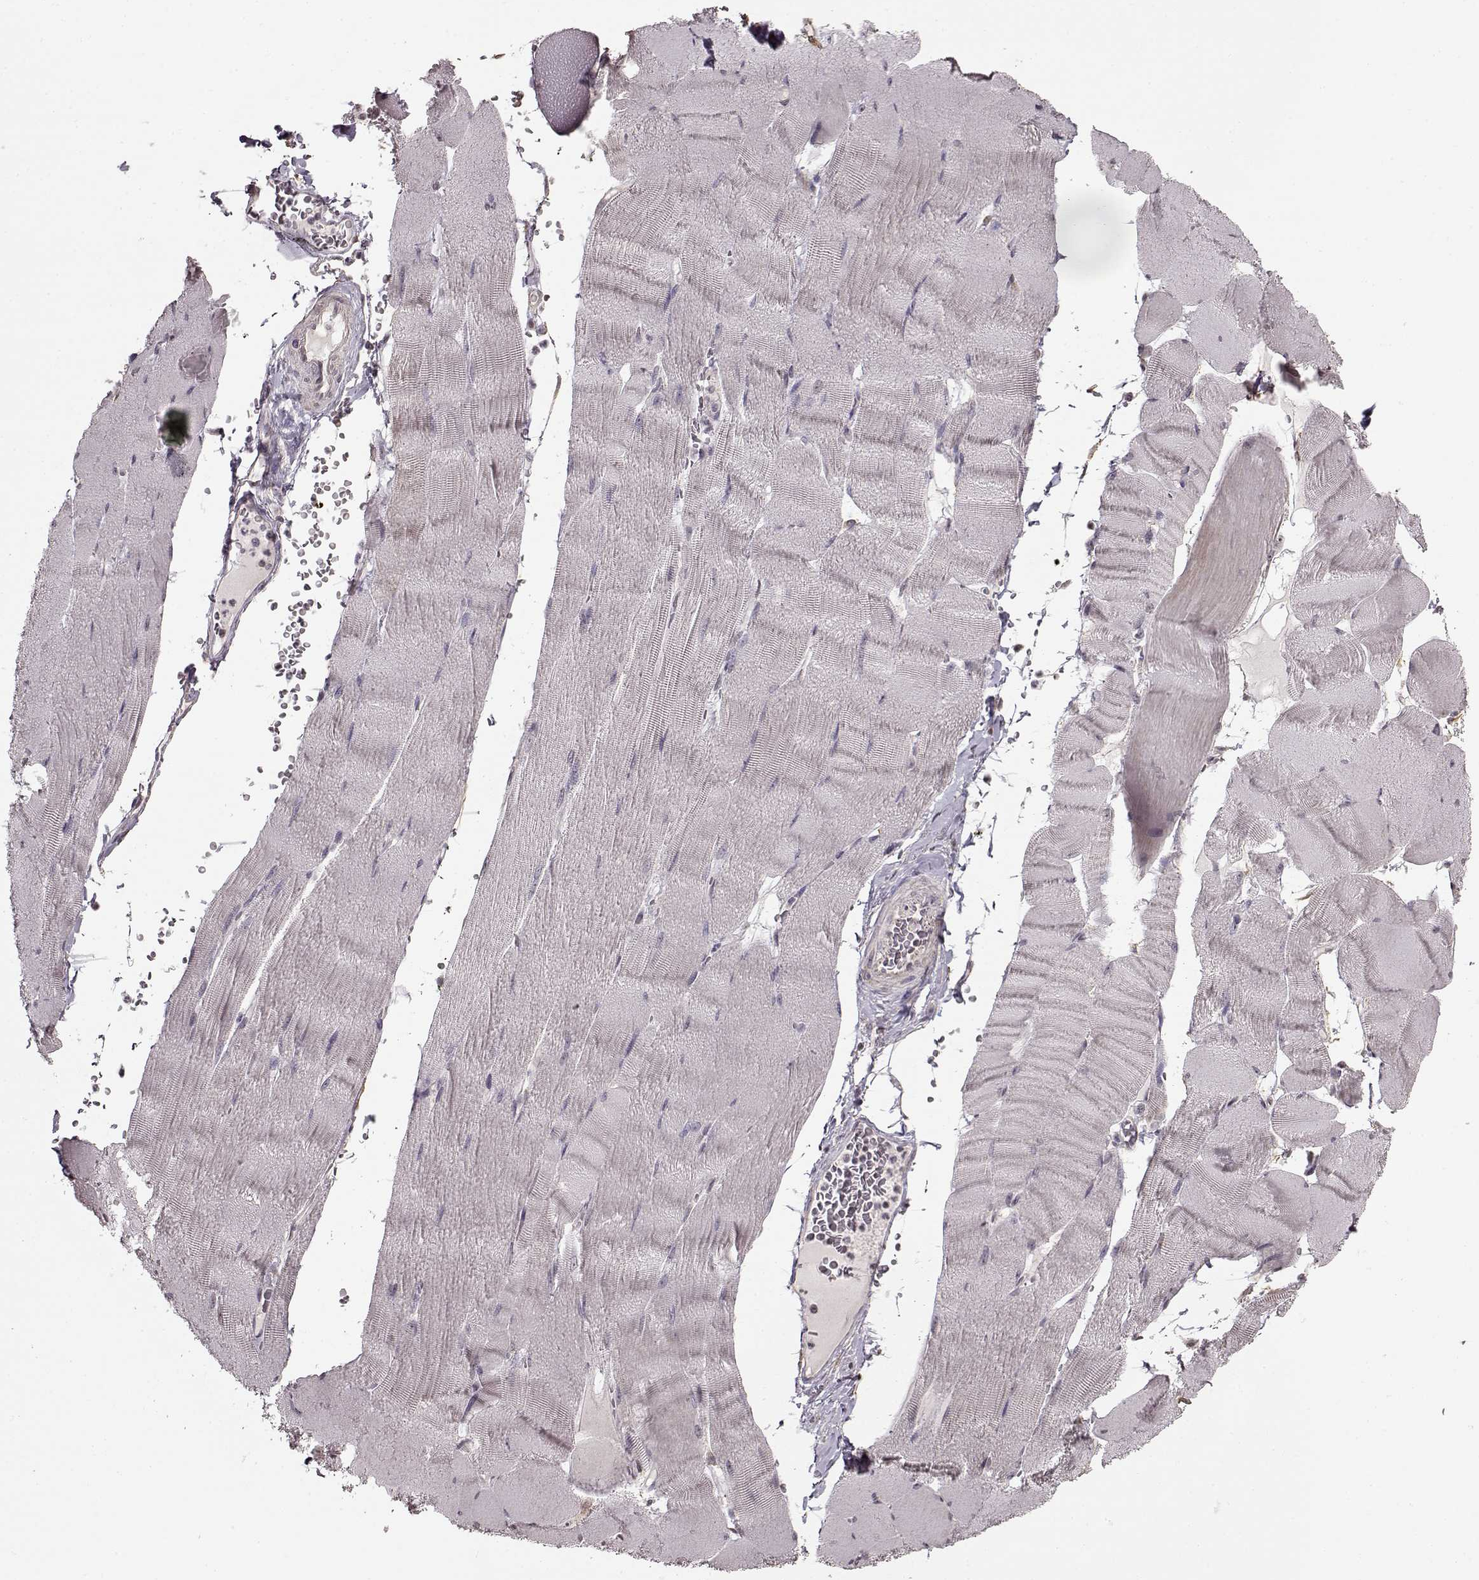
{"staining": {"intensity": "negative", "quantity": "none", "location": "none"}, "tissue": "skeletal muscle", "cell_type": "Myocytes", "image_type": "normal", "snomed": [{"axis": "morphology", "description": "Normal tissue, NOS"}, {"axis": "topography", "description": "Skeletal muscle"}], "caption": "The photomicrograph demonstrates no significant expression in myocytes of skeletal muscle. Nuclei are stained in blue.", "gene": "FSHB", "patient": {"sex": "male", "age": 56}}